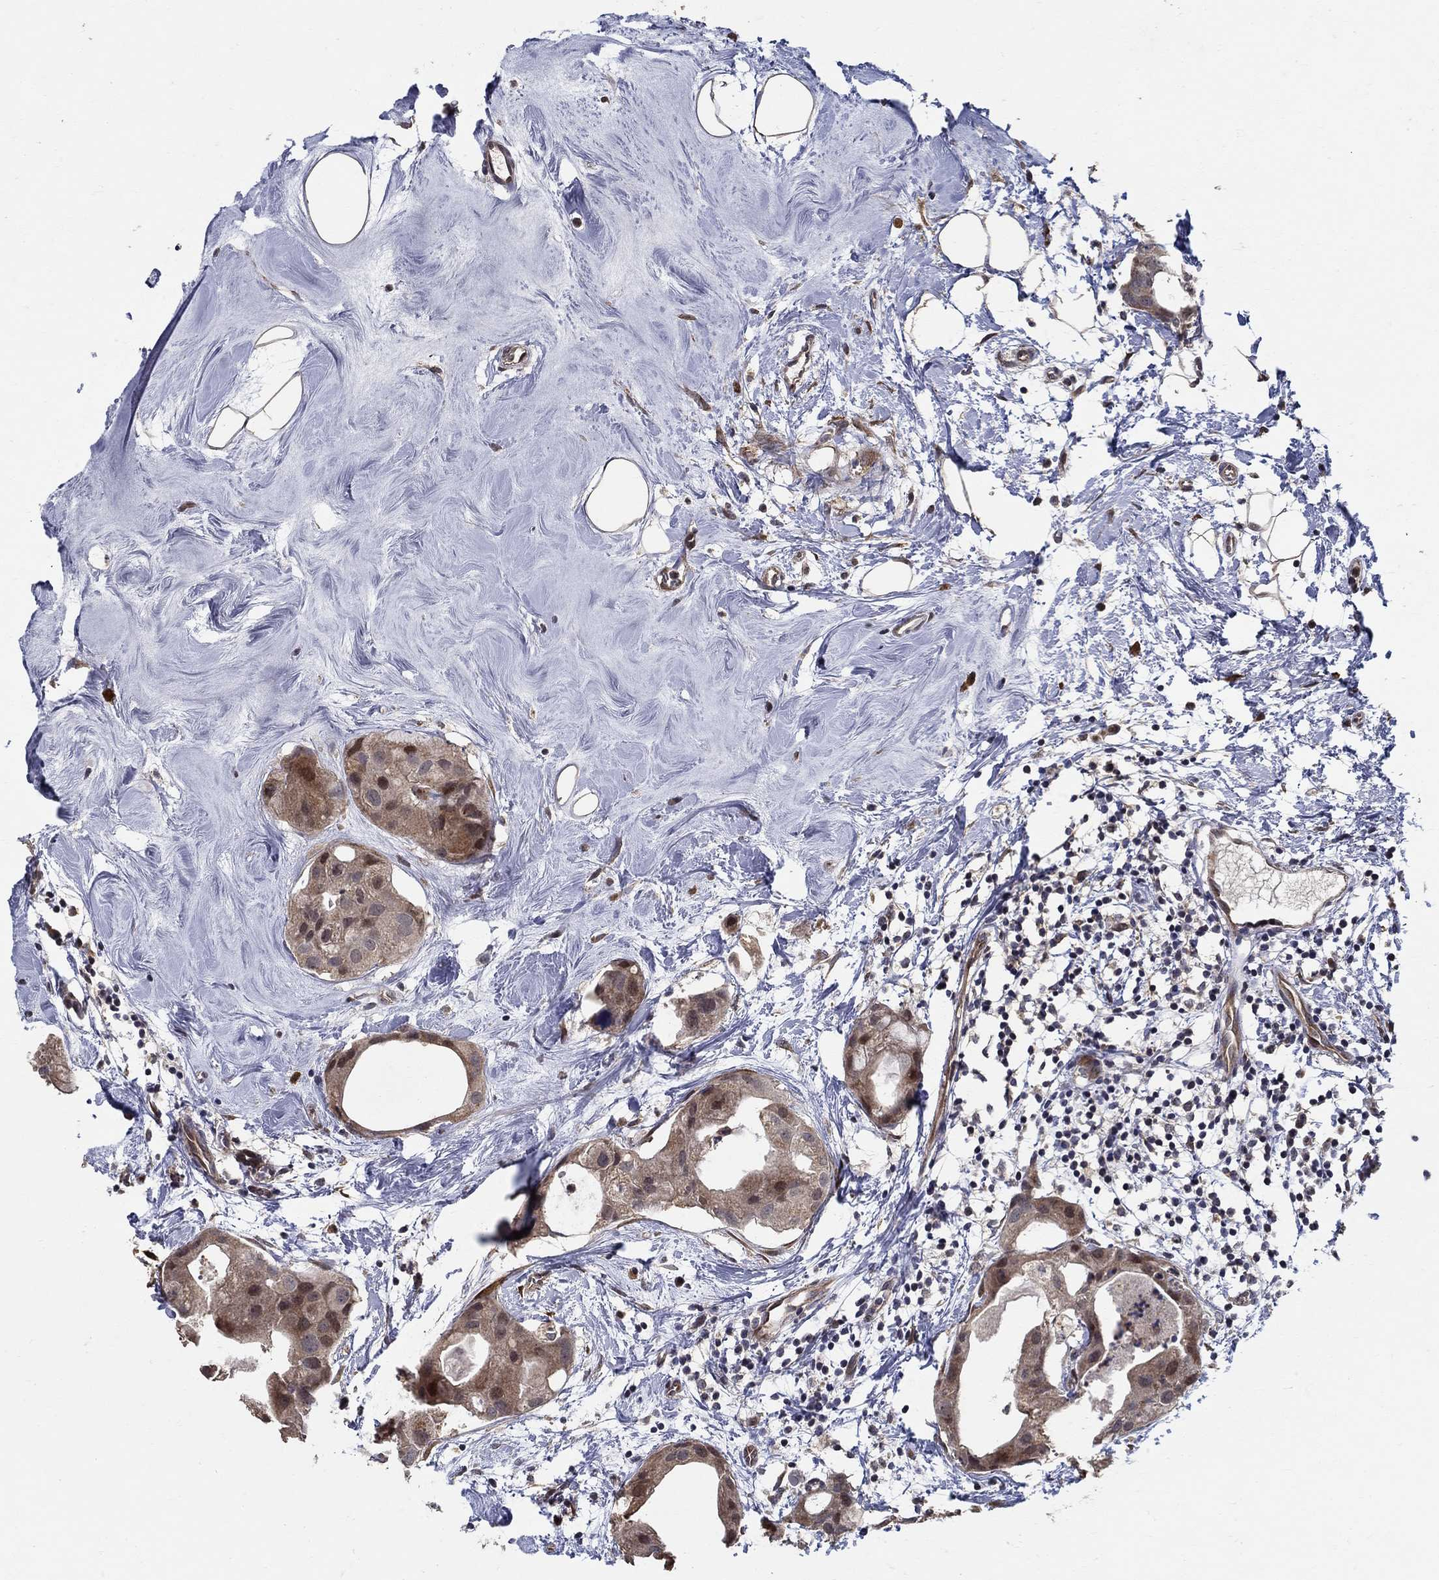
{"staining": {"intensity": "moderate", "quantity": "25%-75%", "location": "cytoplasmic/membranous"}, "tissue": "breast cancer", "cell_type": "Tumor cells", "image_type": "cancer", "snomed": [{"axis": "morphology", "description": "Normal tissue, NOS"}, {"axis": "morphology", "description": "Duct carcinoma"}, {"axis": "topography", "description": "Breast"}], "caption": "IHC micrograph of breast intraductal carcinoma stained for a protein (brown), which exhibits medium levels of moderate cytoplasmic/membranous staining in about 25%-75% of tumor cells.", "gene": "ZNF594", "patient": {"sex": "female", "age": 40}}